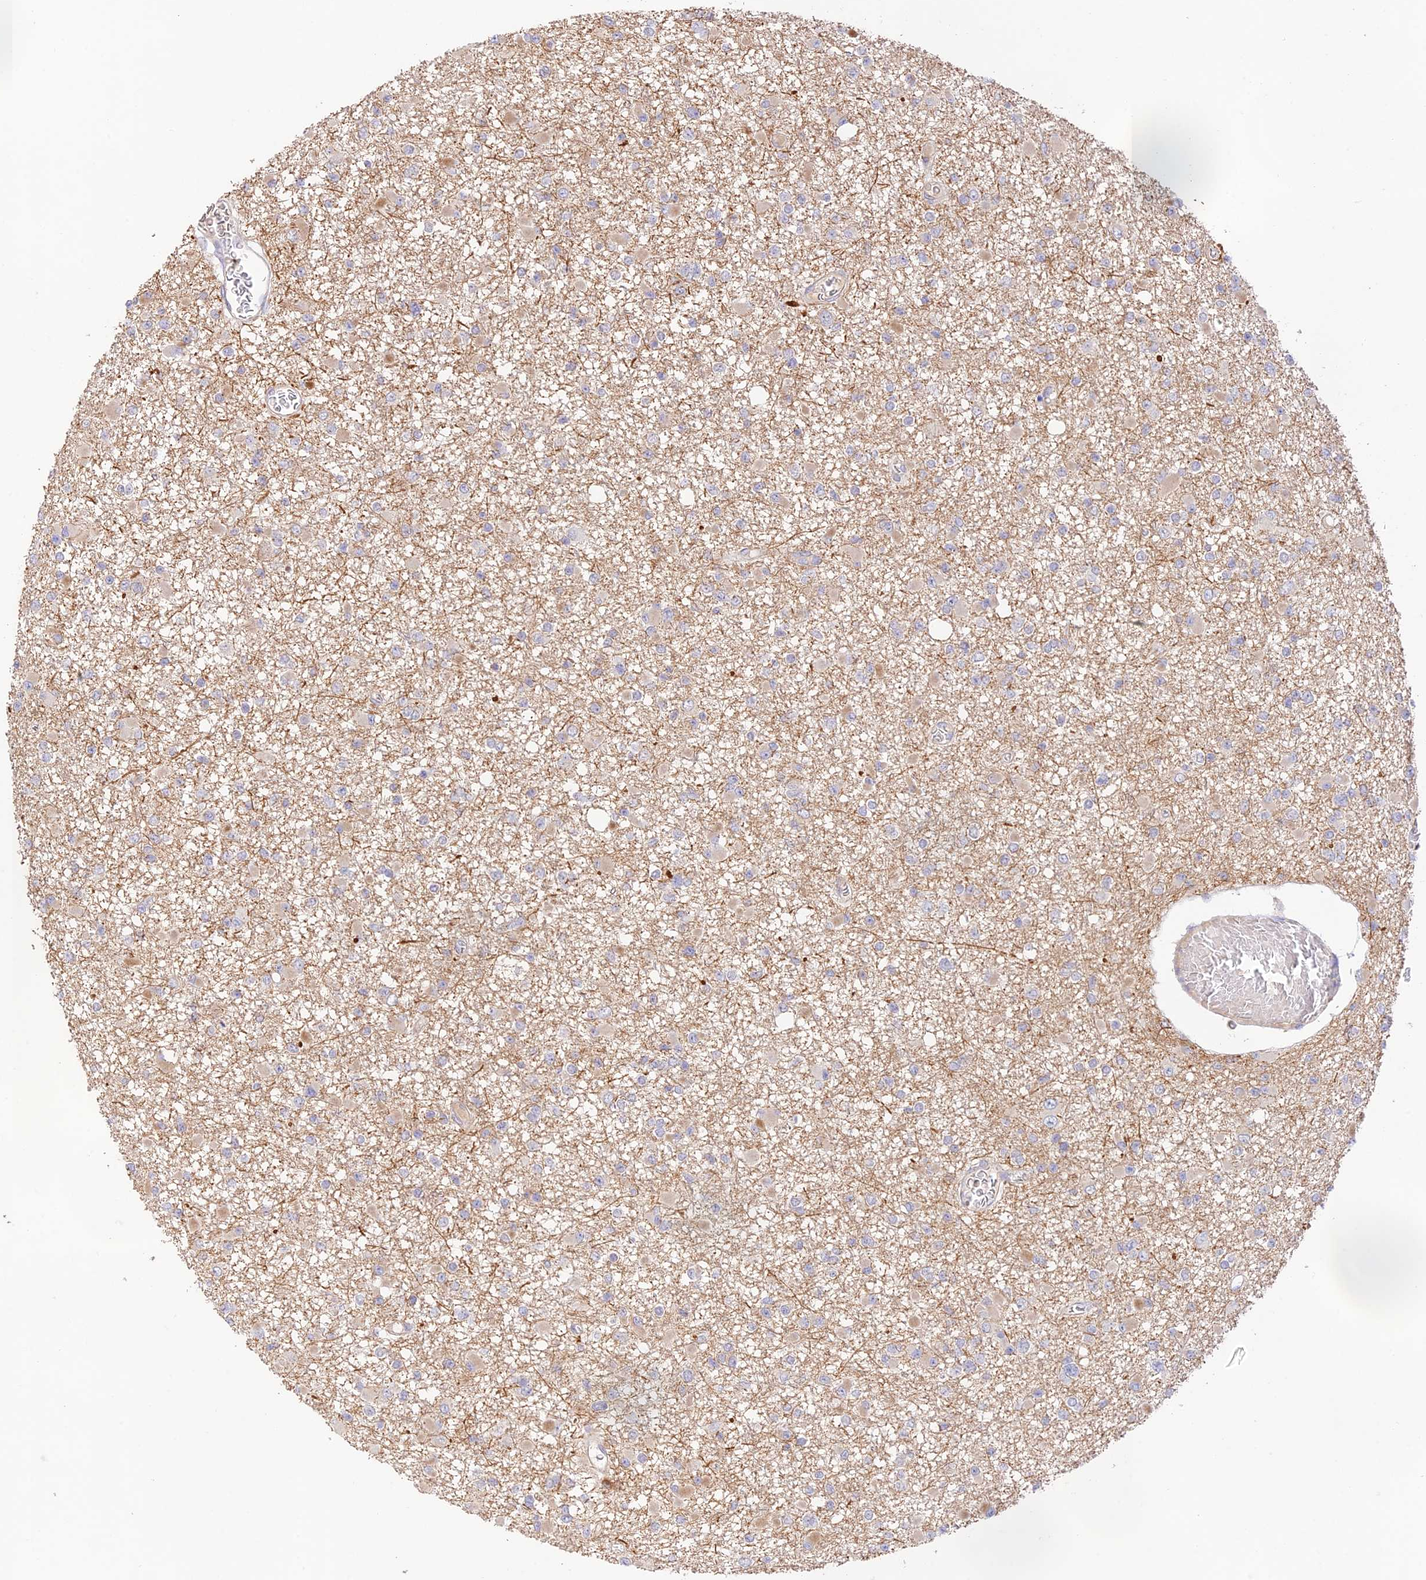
{"staining": {"intensity": "negative", "quantity": "none", "location": "none"}, "tissue": "glioma", "cell_type": "Tumor cells", "image_type": "cancer", "snomed": [{"axis": "morphology", "description": "Glioma, malignant, Low grade"}, {"axis": "topography", "description": "Brain"}], "caption": "Immunohistochemistry of human glioma demonstrates no staining in tumor cells.", "gene": "CAMSAP3", "patient": {"sex": "female", "age": 22}}